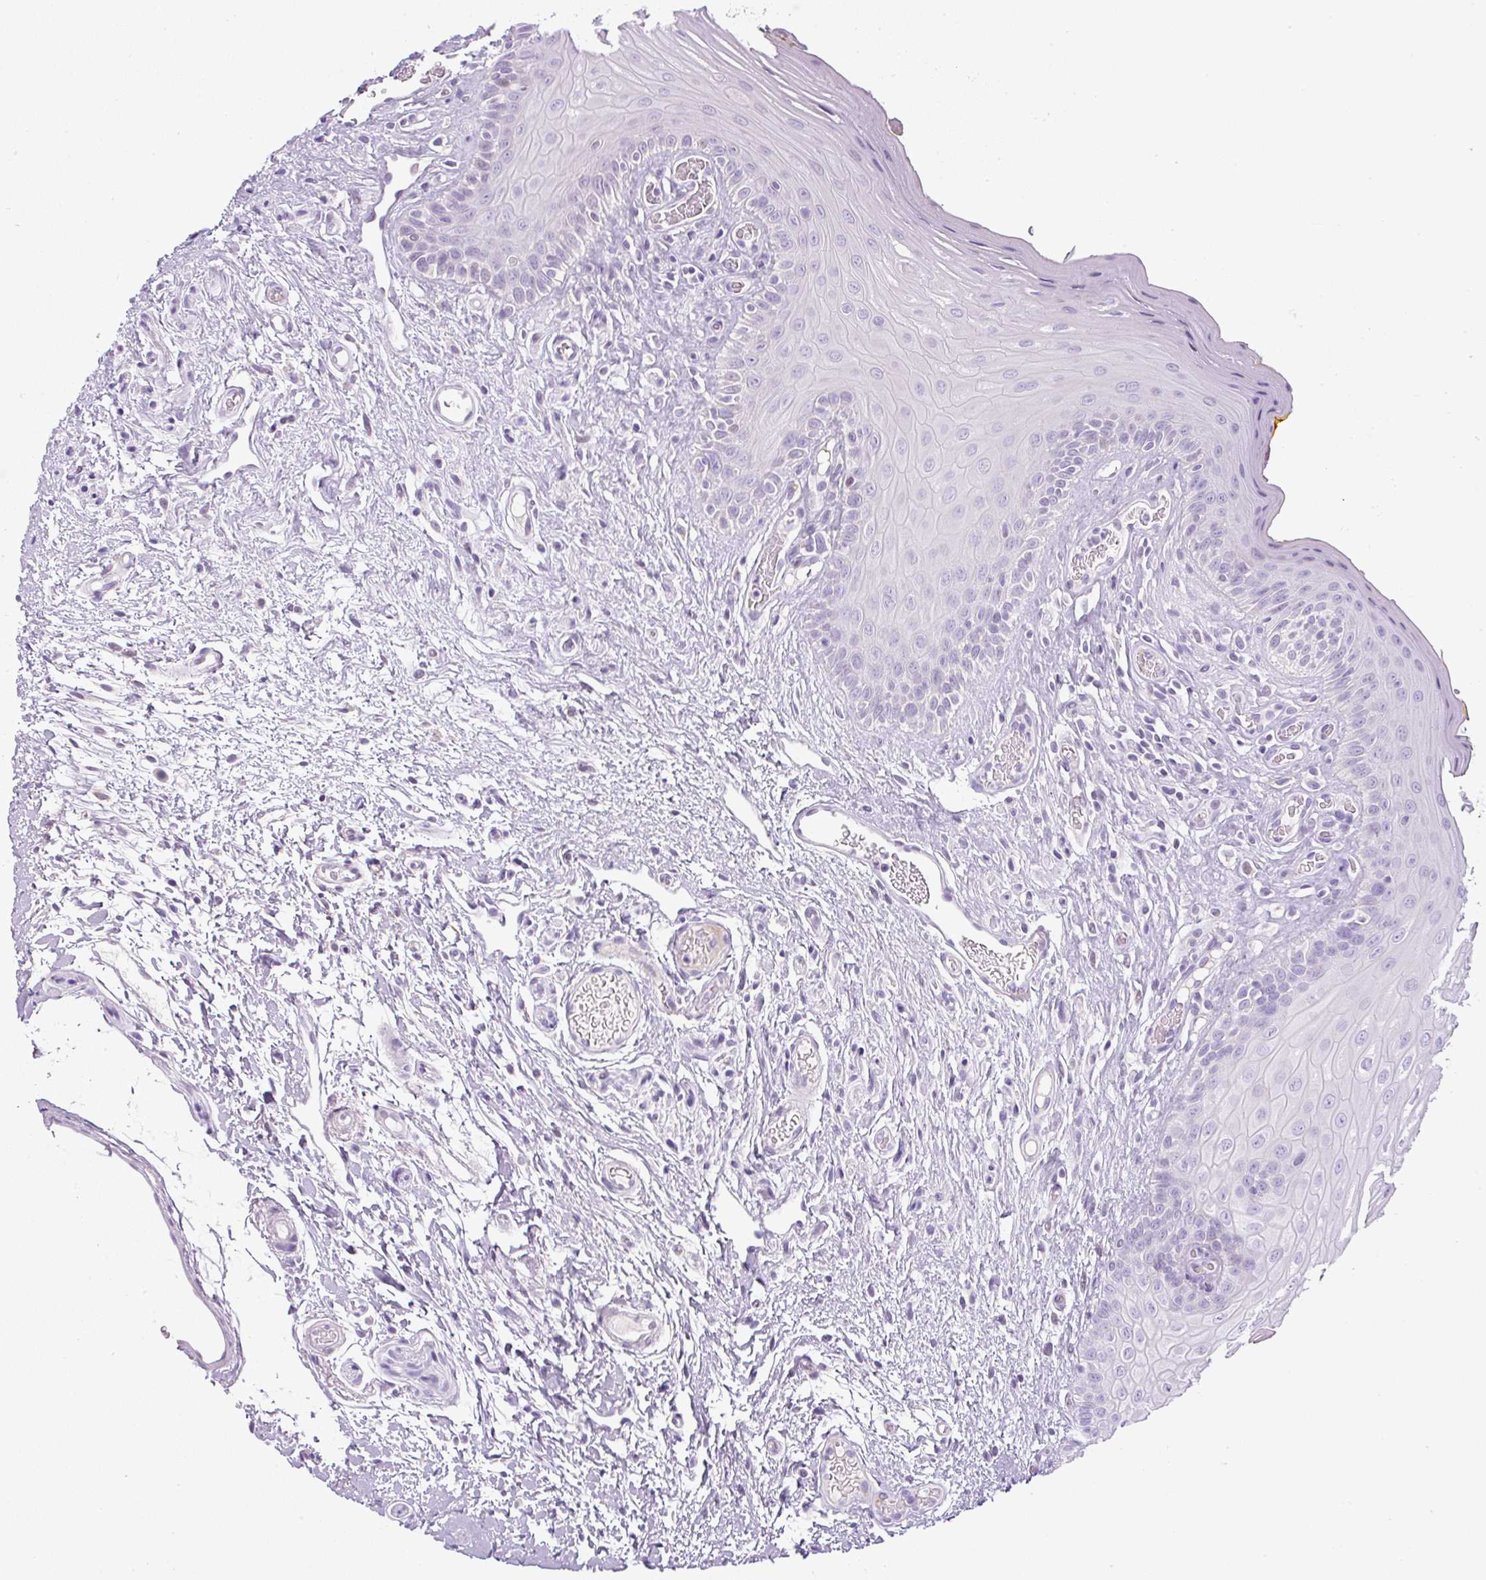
{"staining": {"intensity": "negative", "quantity": "none", "location": "none"}, "tissue": "oral mucosa", "cell_type": "Squamous epithelial cells", "image_type": "normal", "snomed": [{"axis": "morphology", "description": "Normal tissue, NOS"}, {"axis": "topography", "description": "Oral tissue"}, {"axis": "topography", "description": "Tounge, NOS"}], "caption": "High magnification brightfield microscopy of benign oral mucosa stained with DAB (brown) and counterstained with hematoxylin (blue): squamous epithelial cells show no significant expression.", "gene": "FGFBP3", "patient": {"sex": "female", "age": 60}}